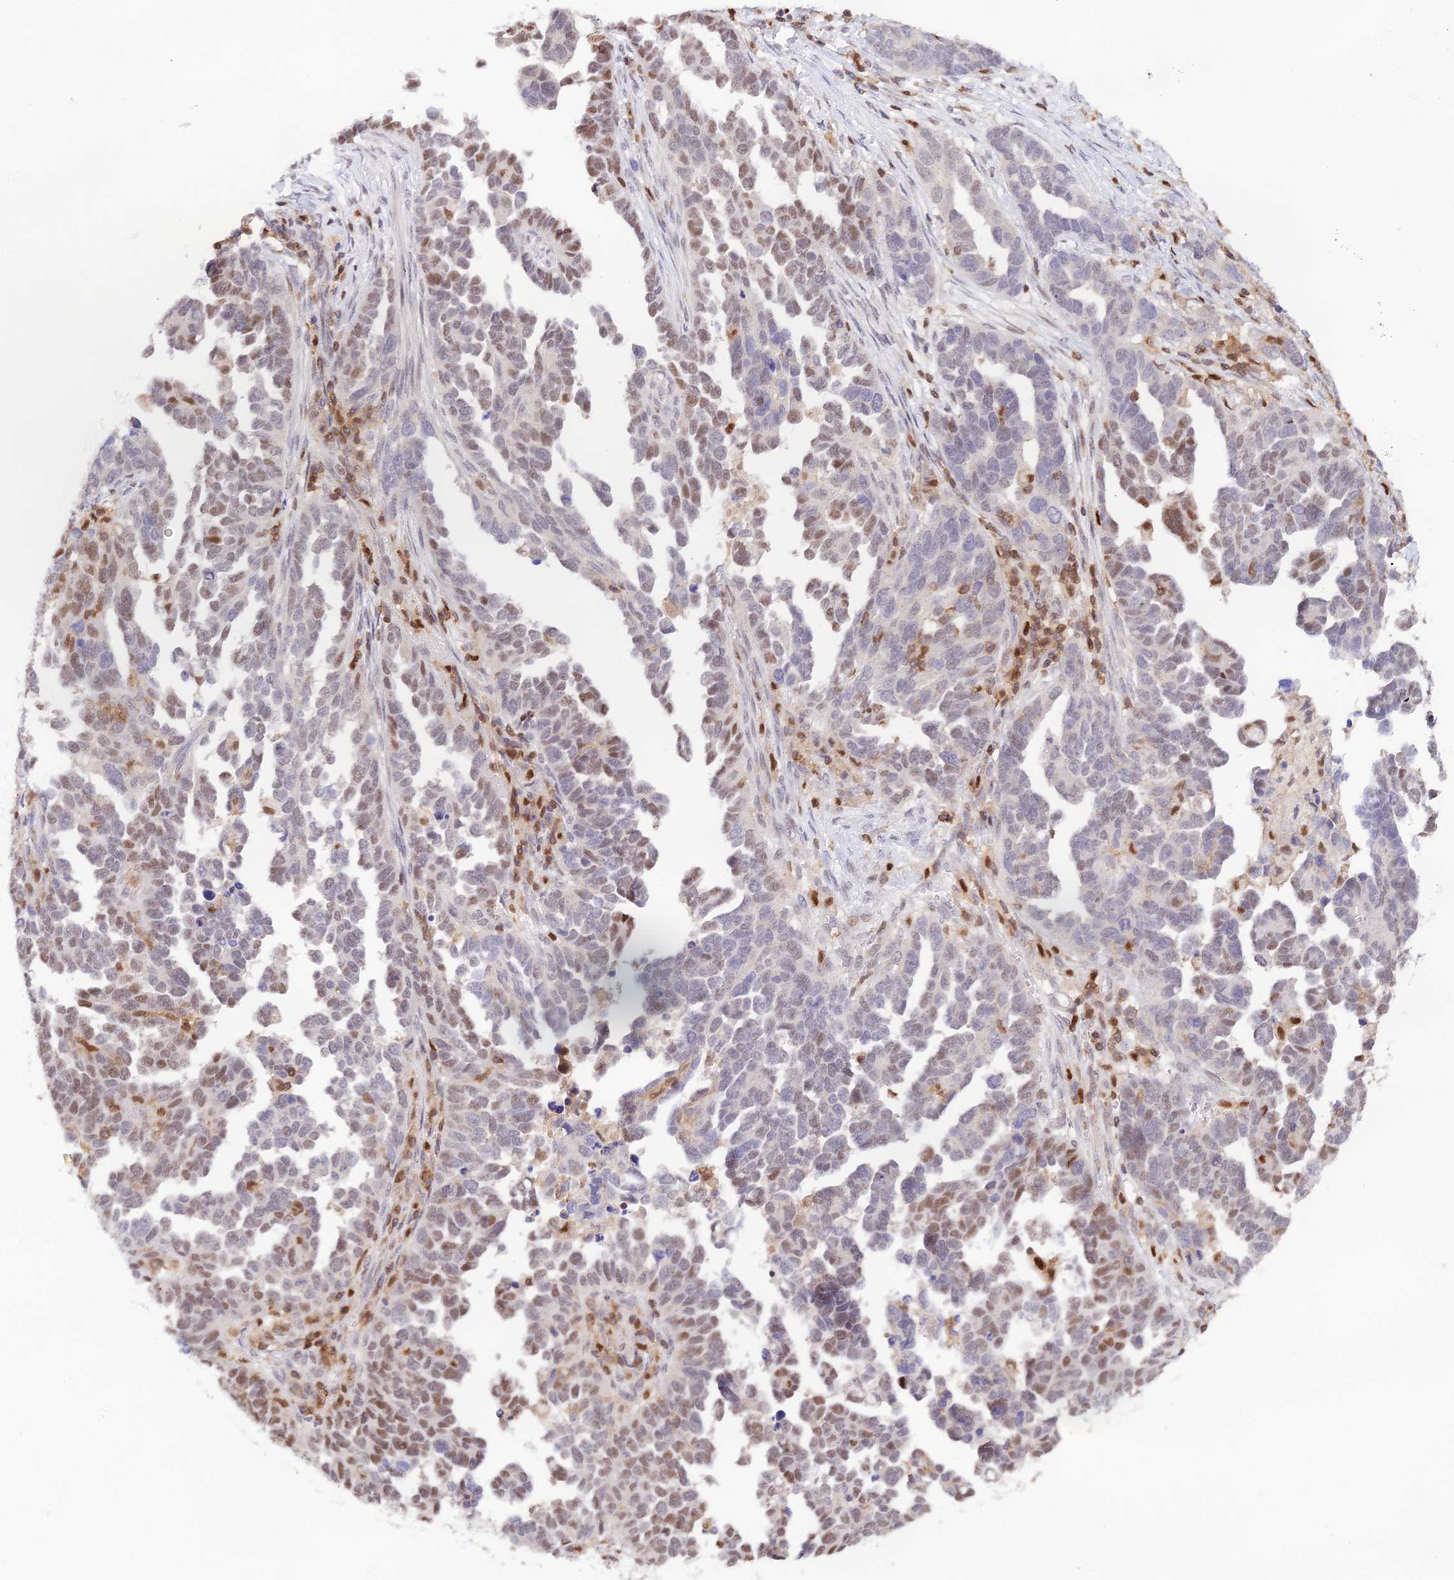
{"staining": {"intensity": "moderate", "quantity": "25%-75%", "location": "nuclear"}, "tissue": "ovarian cancer", "cell_type": "Tumor cells", "image_type": "cancer", "snomed": [{"axis": "morphology", "description": "Cystadenocarcinoma, serous, NOS"}, {"axis": "topography", "description": "Ovary"}], "caption": "Immunohistochemical staining of ovarian cancer (serous cystadenocarcinoma) demonstrates medium levels of moderate nuclear expression in about 25%-75% of tumor cells.", "gene": "DENND1C", "patient": {"sex": "female", "age": 54}}